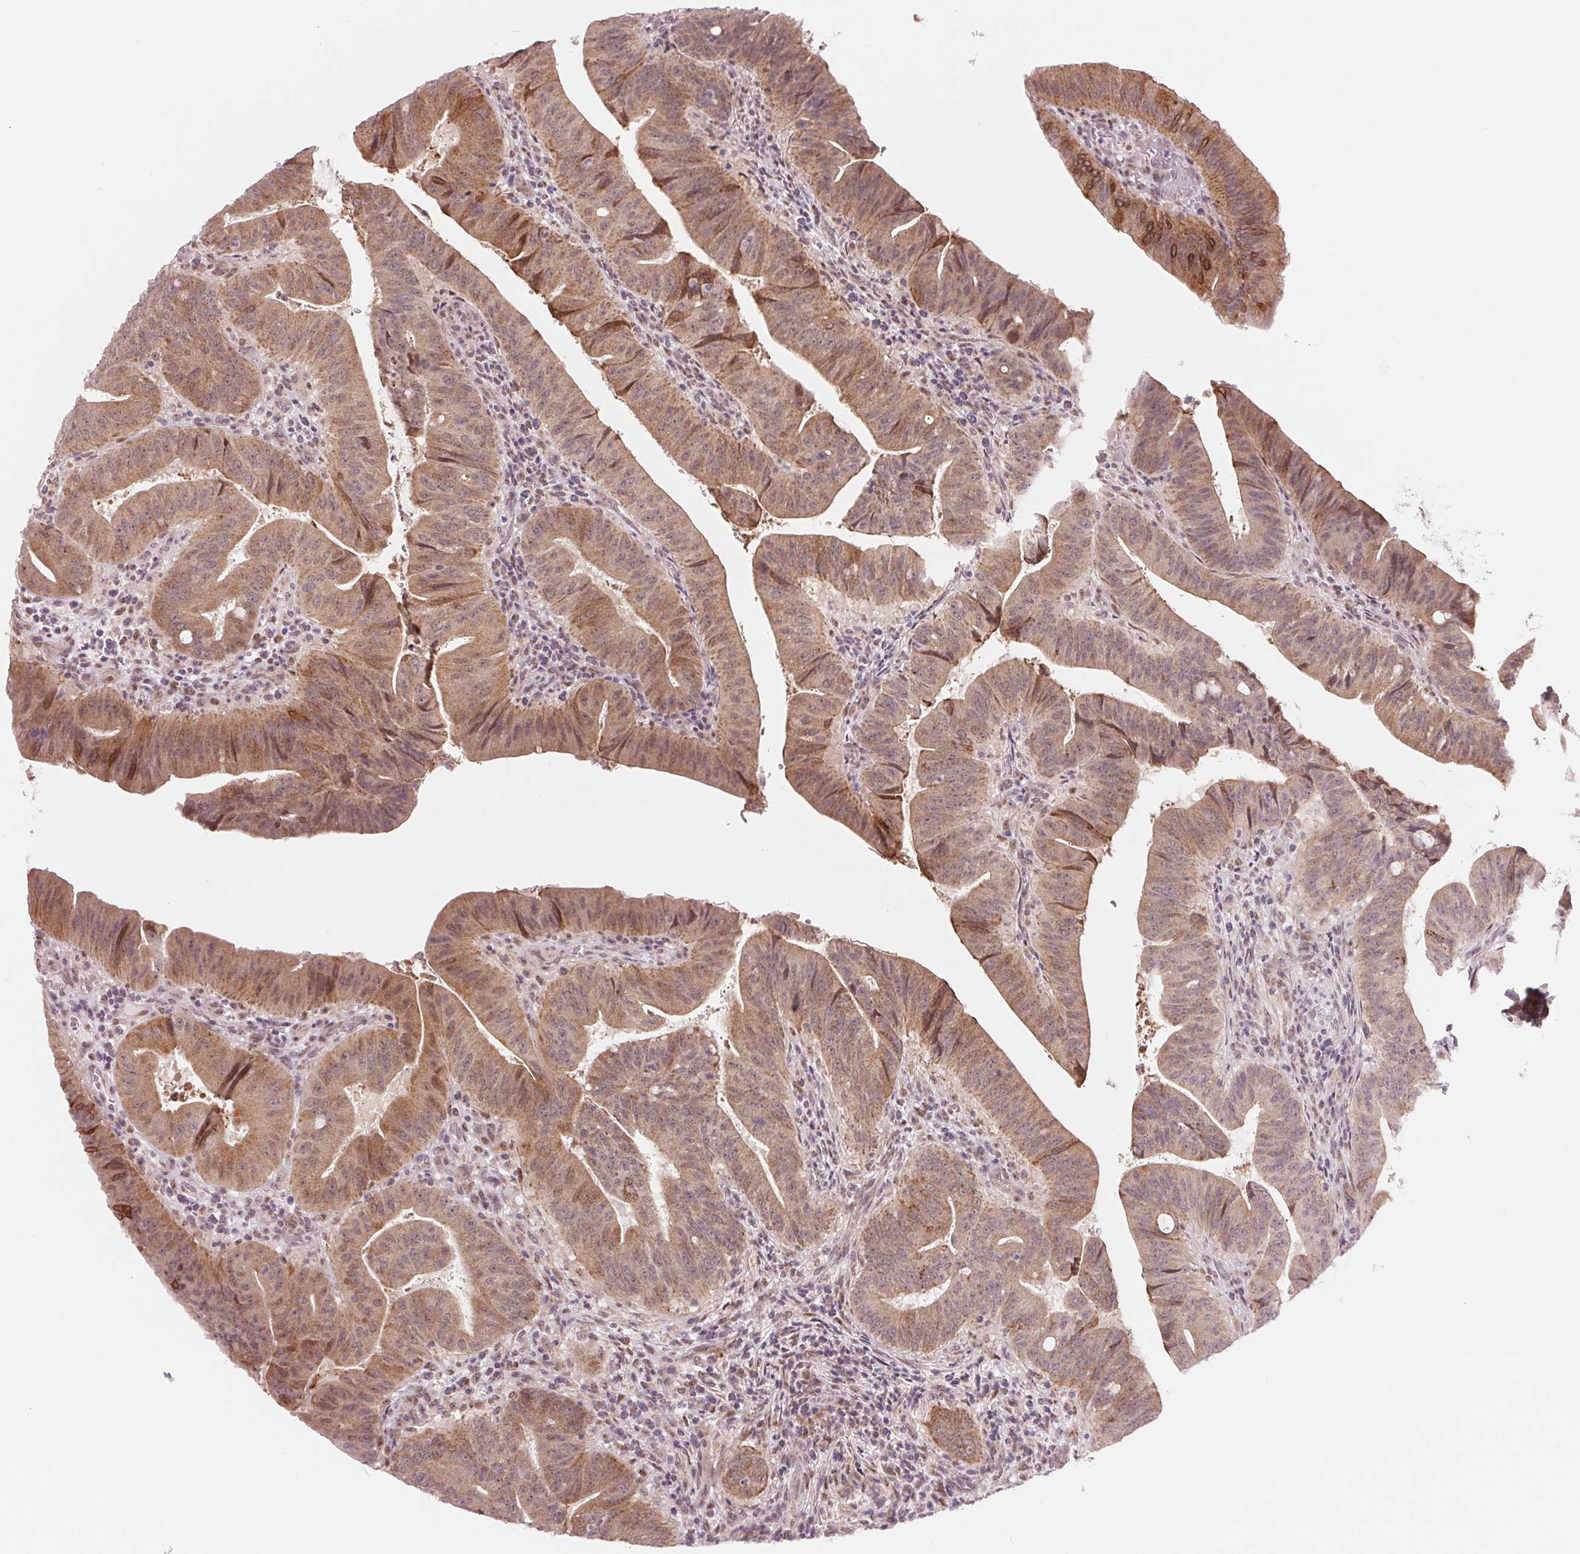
{"staining": {"intensity": "weak", "quantity": ">75%", "location": "cytoplasmic/membranous"}, "tissue": "colorectal cancer", "cell_type": "Tumor cells", "image_type": "cancer", "snomed": [{"axis": "morphology", "description": "Adenocarcinoma, NOS"}, {"axis": "topography", "description": "Colon"}], "caption": "DAB (3,3'-diaminobenzidine) immunohistochemical staining of human adenocarcinoma (colorectal) displays weak cytoplasmic/membranous protein staining in approximately >75% of tumor cells. The staining is performed using DAB (3,3'-diaminobenzidine) brown chromogen to label protein expression. The nuclei are counter-stained blue using hematoxylin.", "gene": "ARHGAP32", "patient": {"sex": "female", "age": 43}}